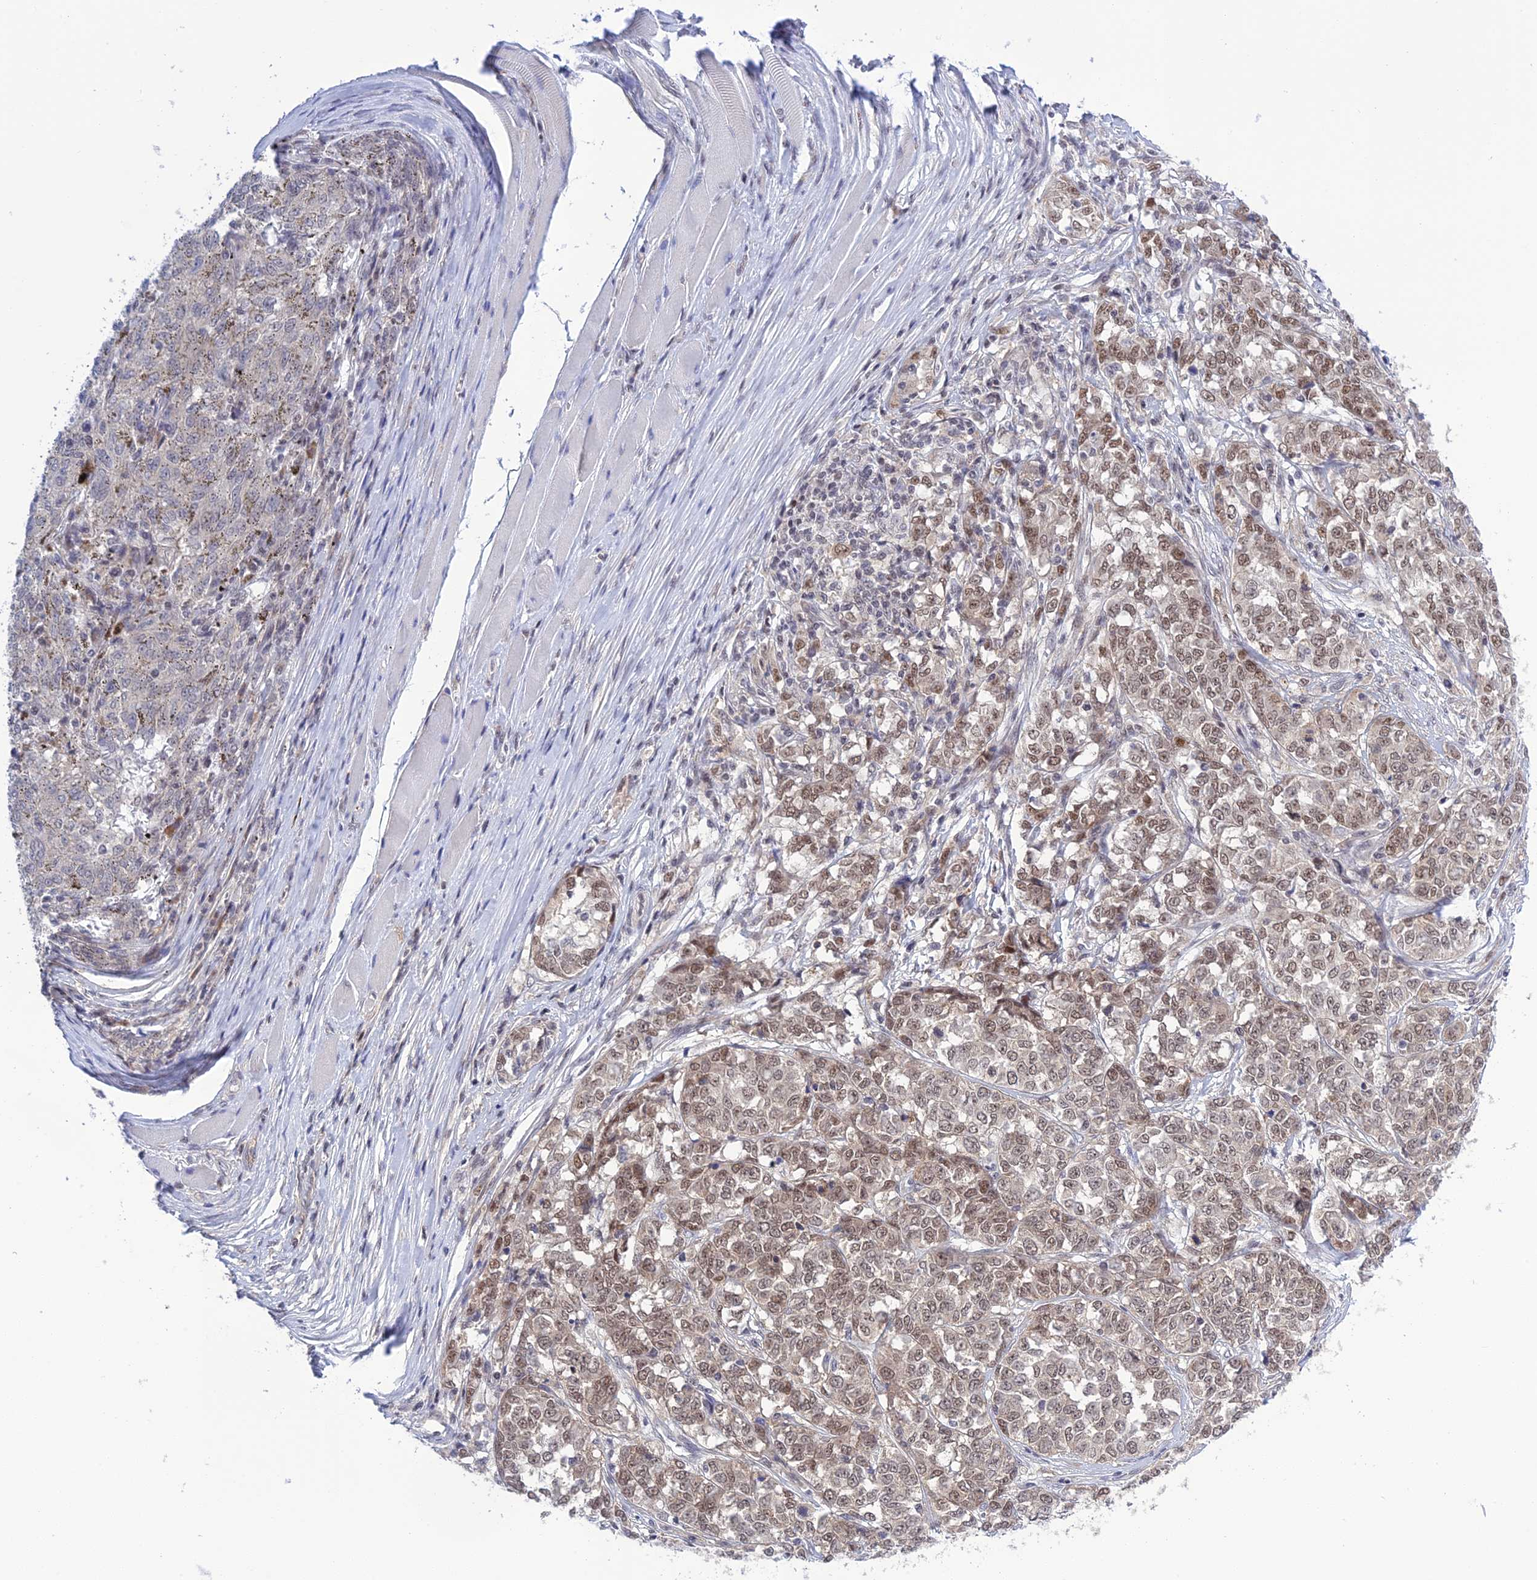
{"staining": {"intensity": "weak", "quantity": "25%-75%", "location": "nuclear"}, "tissue": "melanoma", "cell_type": "Tumor cells", "image_type": "cancer", "snomed": [{"axis": "morphology", "description": "Malignant melanoma, NOS"}, {"axis": "topography", "description": "Skin"}], "caption": "Immunohistochemistry photomicrograph of neoplastic tissue: melanoma stained using immunohistochemistry shows low levels of weak protein expression localized specifically in the nuclear of tumor cells, appearing as a nuclear brown color.", "gene": "TCEA1", "patient": {"sex": "female", "age": 72}}